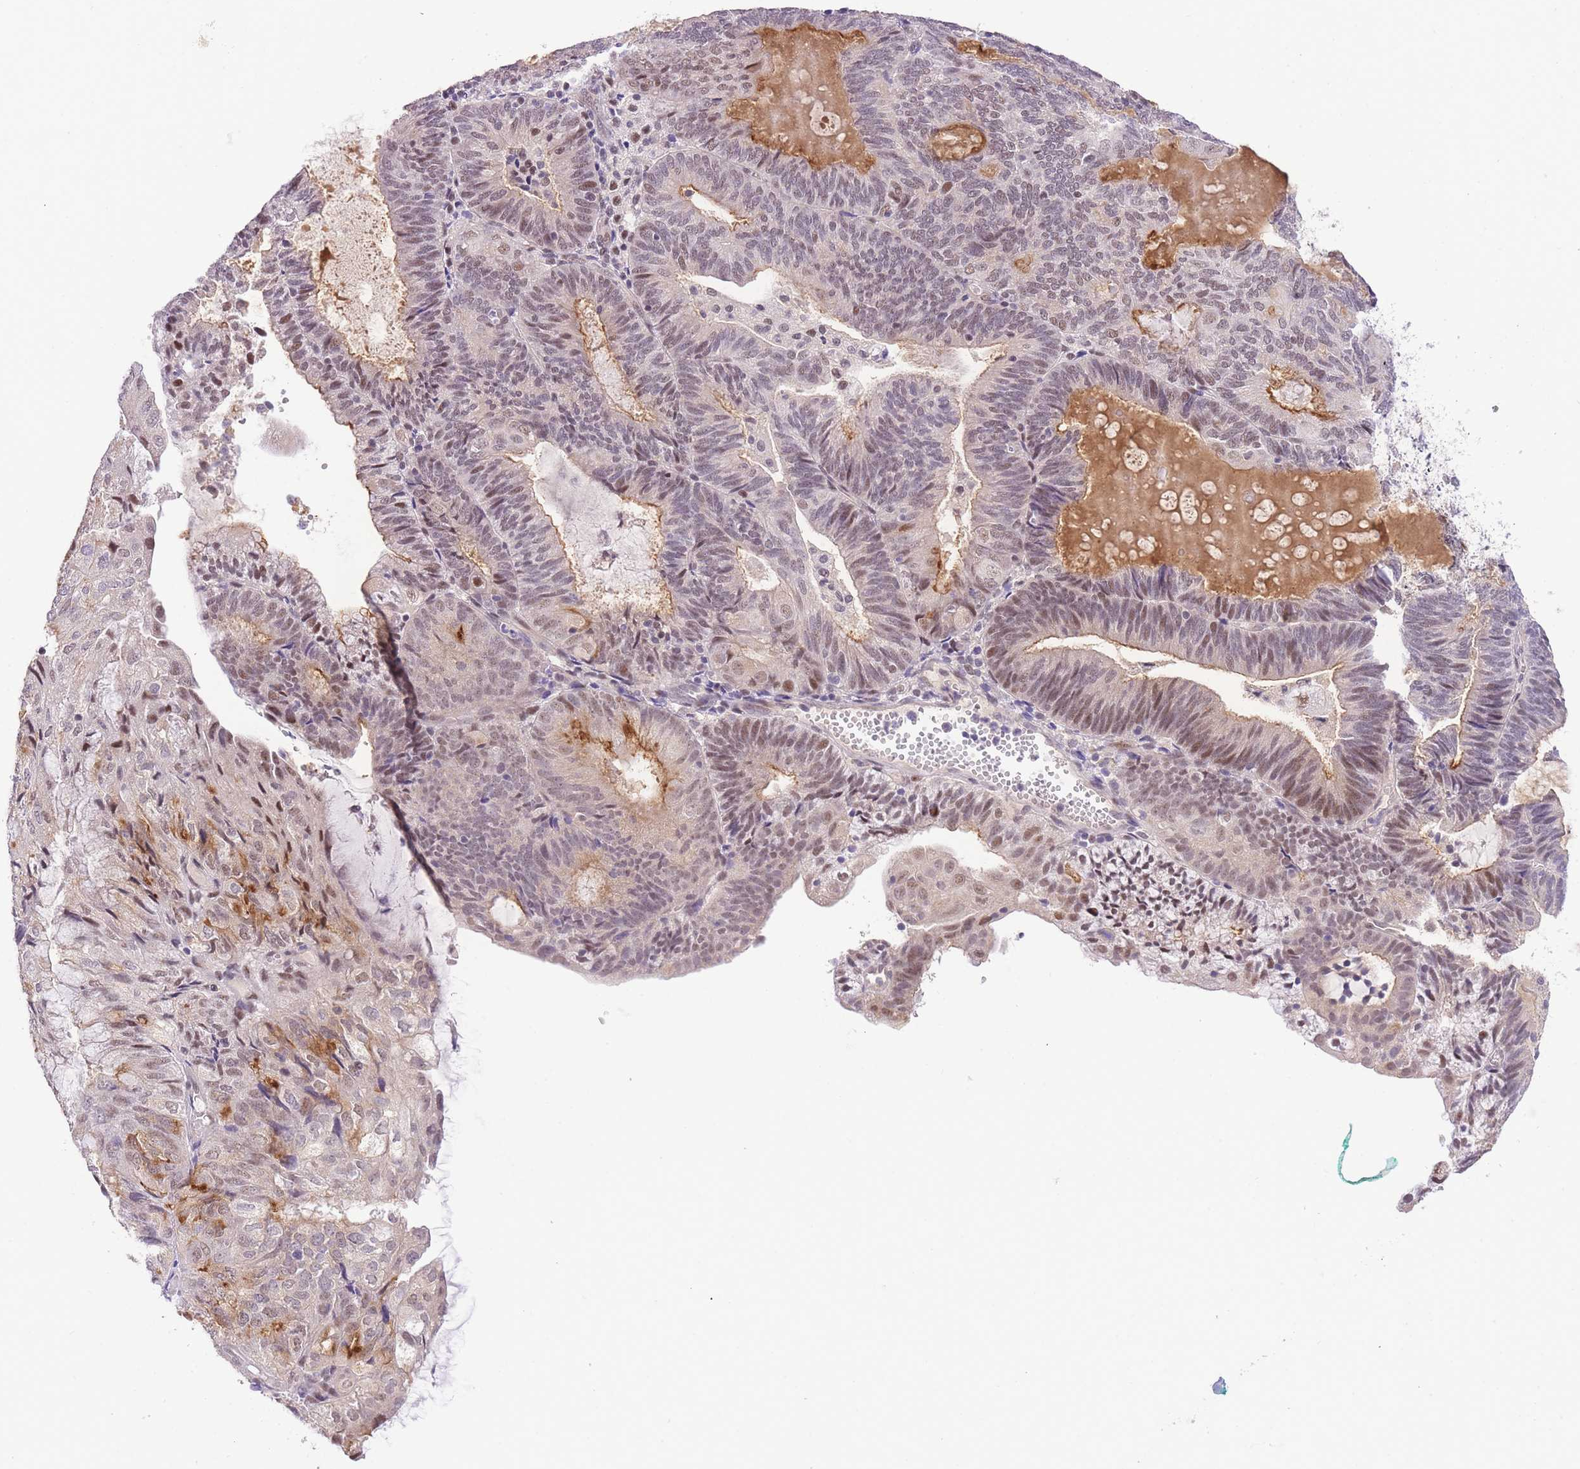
{"staining": {"intensity": "weak", "quantity": ">75%", "location": "nuclear"}, "tissue": "endometrial cancer", "cell_type": "Tumor cells", "image_type": "cancer", "snomed": [{"axis": "morphology", "description": "Adenocarcinoma, NOS"}, {"axis": "topography", "description": "Endometrium"}], "caption": "Endometrial cancer stained with a protein marker displays weak staining in tumor cells.", "gene": "SLC35F2", "patient": {"sex": "female", "age": 81}}